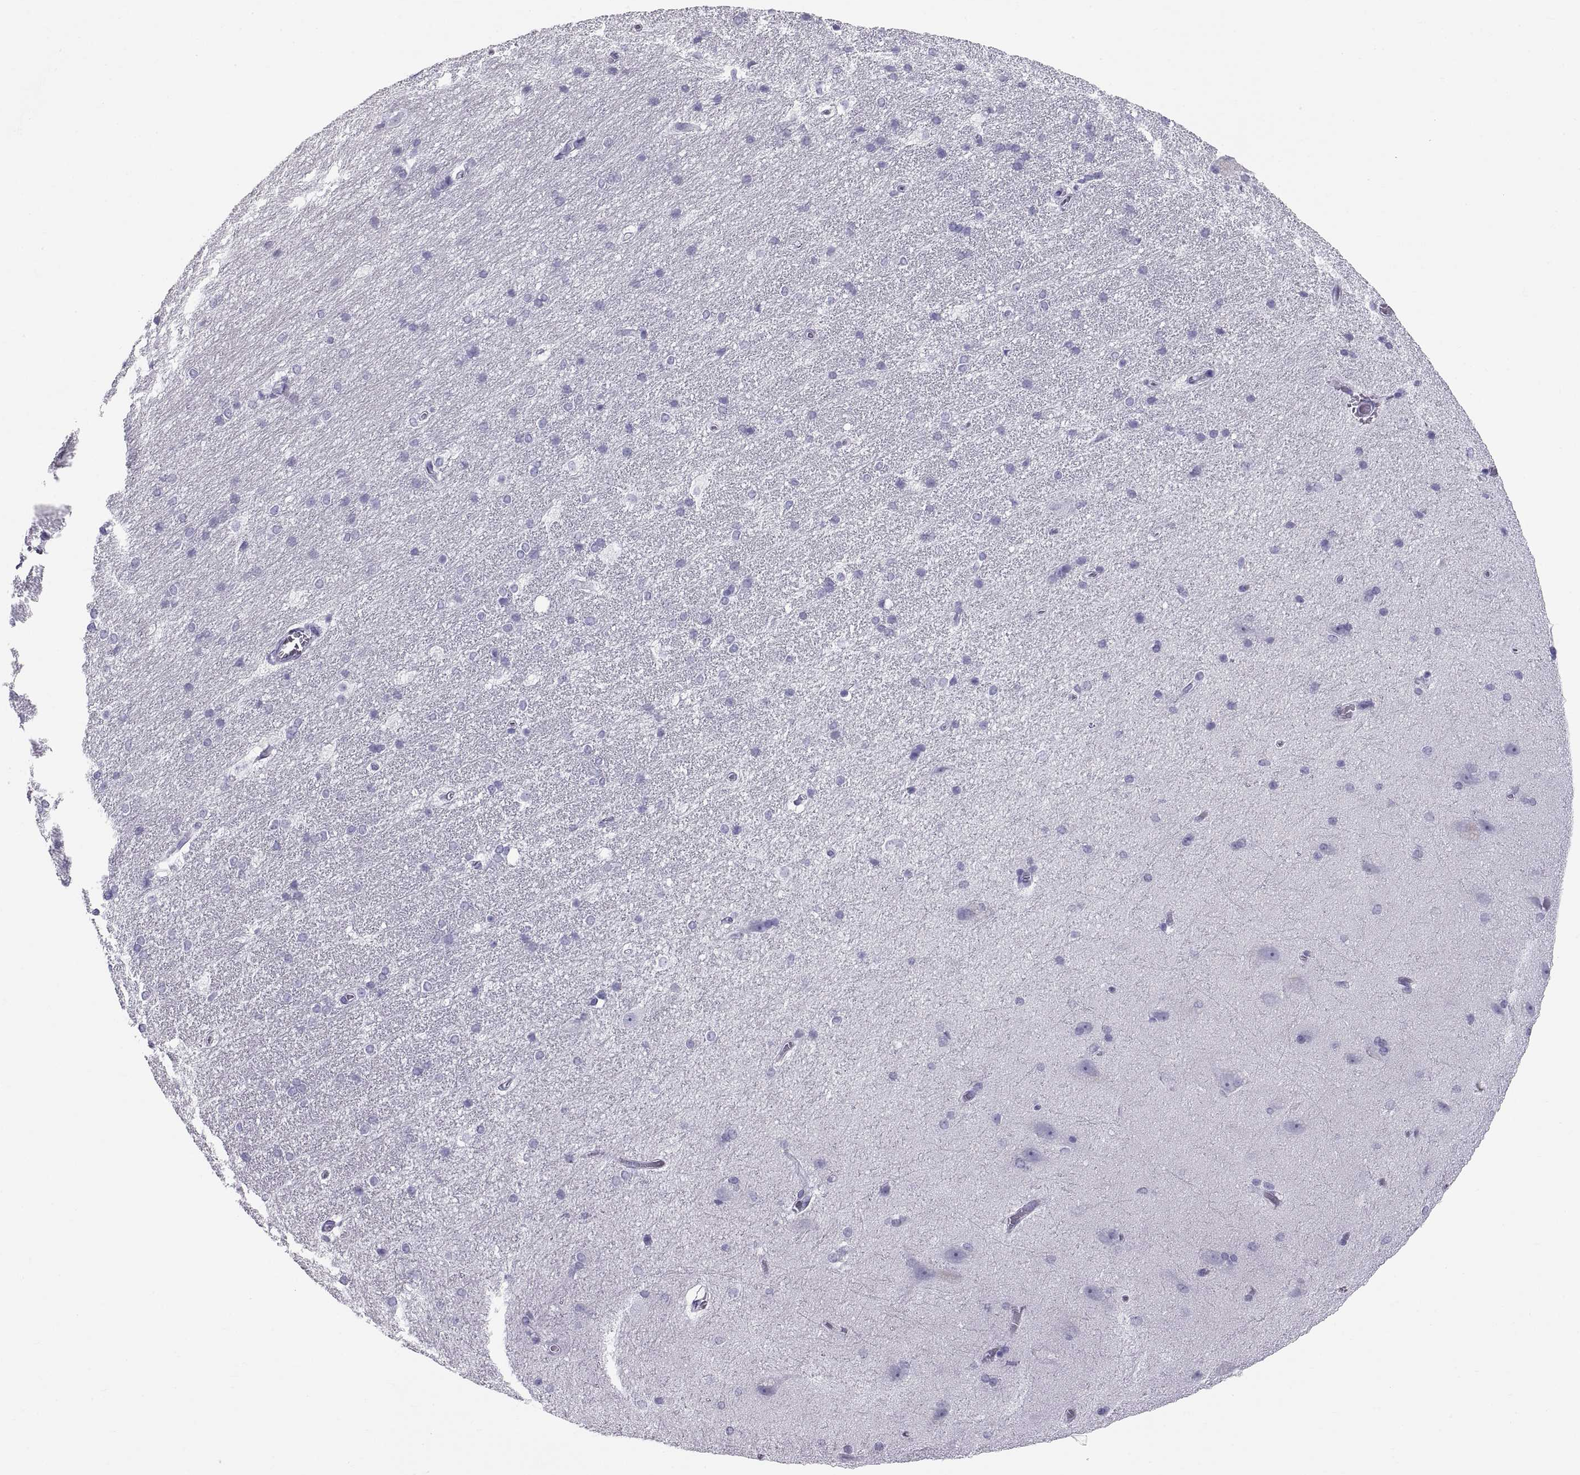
{"staining": {"intensity": "negative", "quantity": "none", "location": "none"}, "tissue": "hippocampus", "cell_type": "Glial cells", "image_type": "normal", "snomed": [{"axis": "morphology", "description": "Normal tissue, NOS"}, {"axis": "topography", "description": "Cerebral cortex"}, {"axis": "topography", "description": "Hippocampus"}], "caption": "Glial cells show no significant protein positivity in benign hippocampus.", "gene": "CT47A10", "patient": {"sex": "female", "age": 19}}